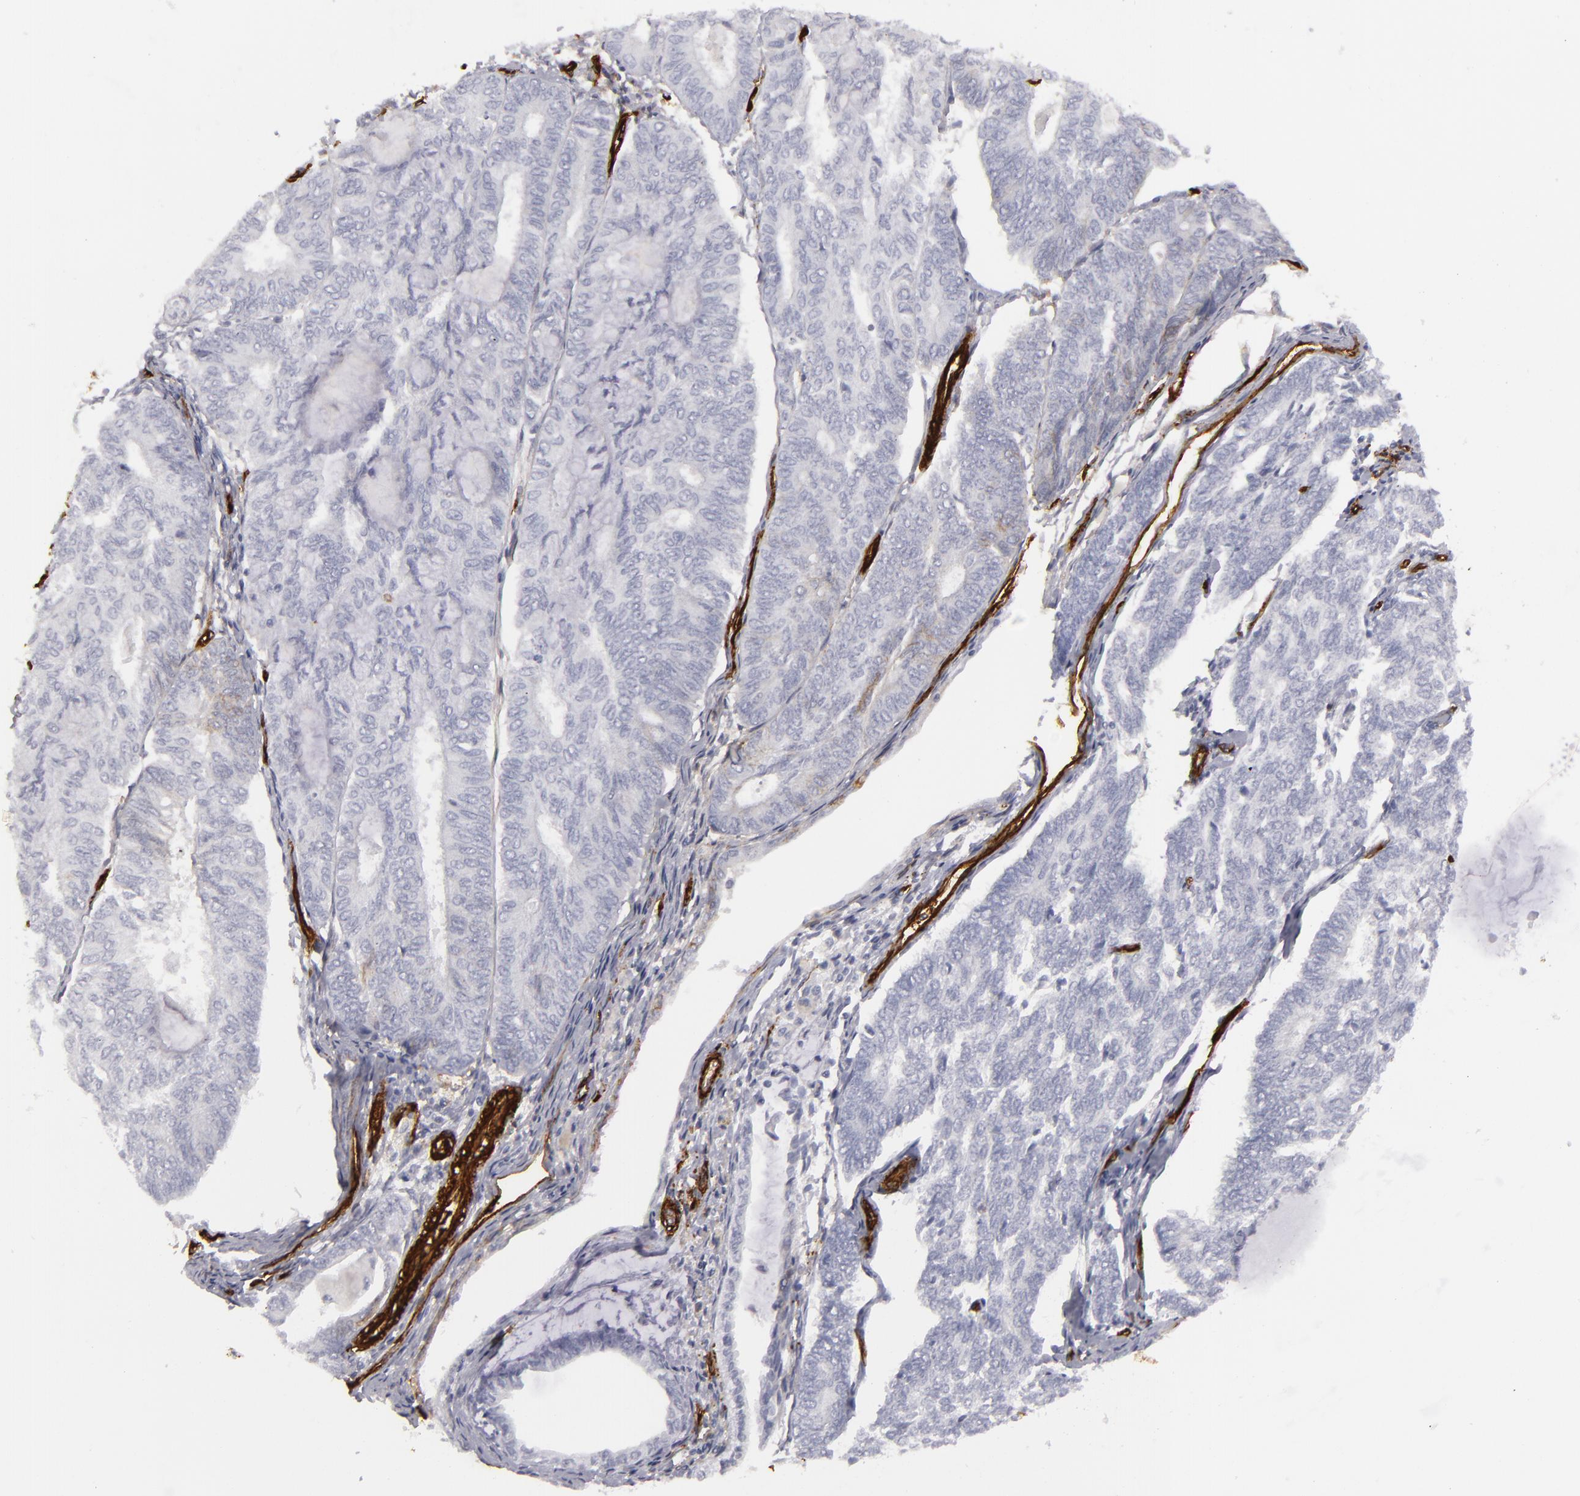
{"staining": {"intensity": "negative", "quantity": "none", "location": "none"}, "tissue": "endometrial cancer", "cell_type": "Tumor cells", "image_type": "cancer", "snomed": [{"axis": "morphology", "description": "Adenocarcinoma, NOS"}, {"axis": "topography", "description": "Endometrium"}], "caption": "IHC photomicrograph of neoplastic tissue: human endometrial cancer (adenocarcinoma) stained with DAB (3,3'-diaminobenzidine) demonstrates no significant protein expression in tumor cells.", "gene": "MCAM", "patient": {"sex": "female", "age": 59}}